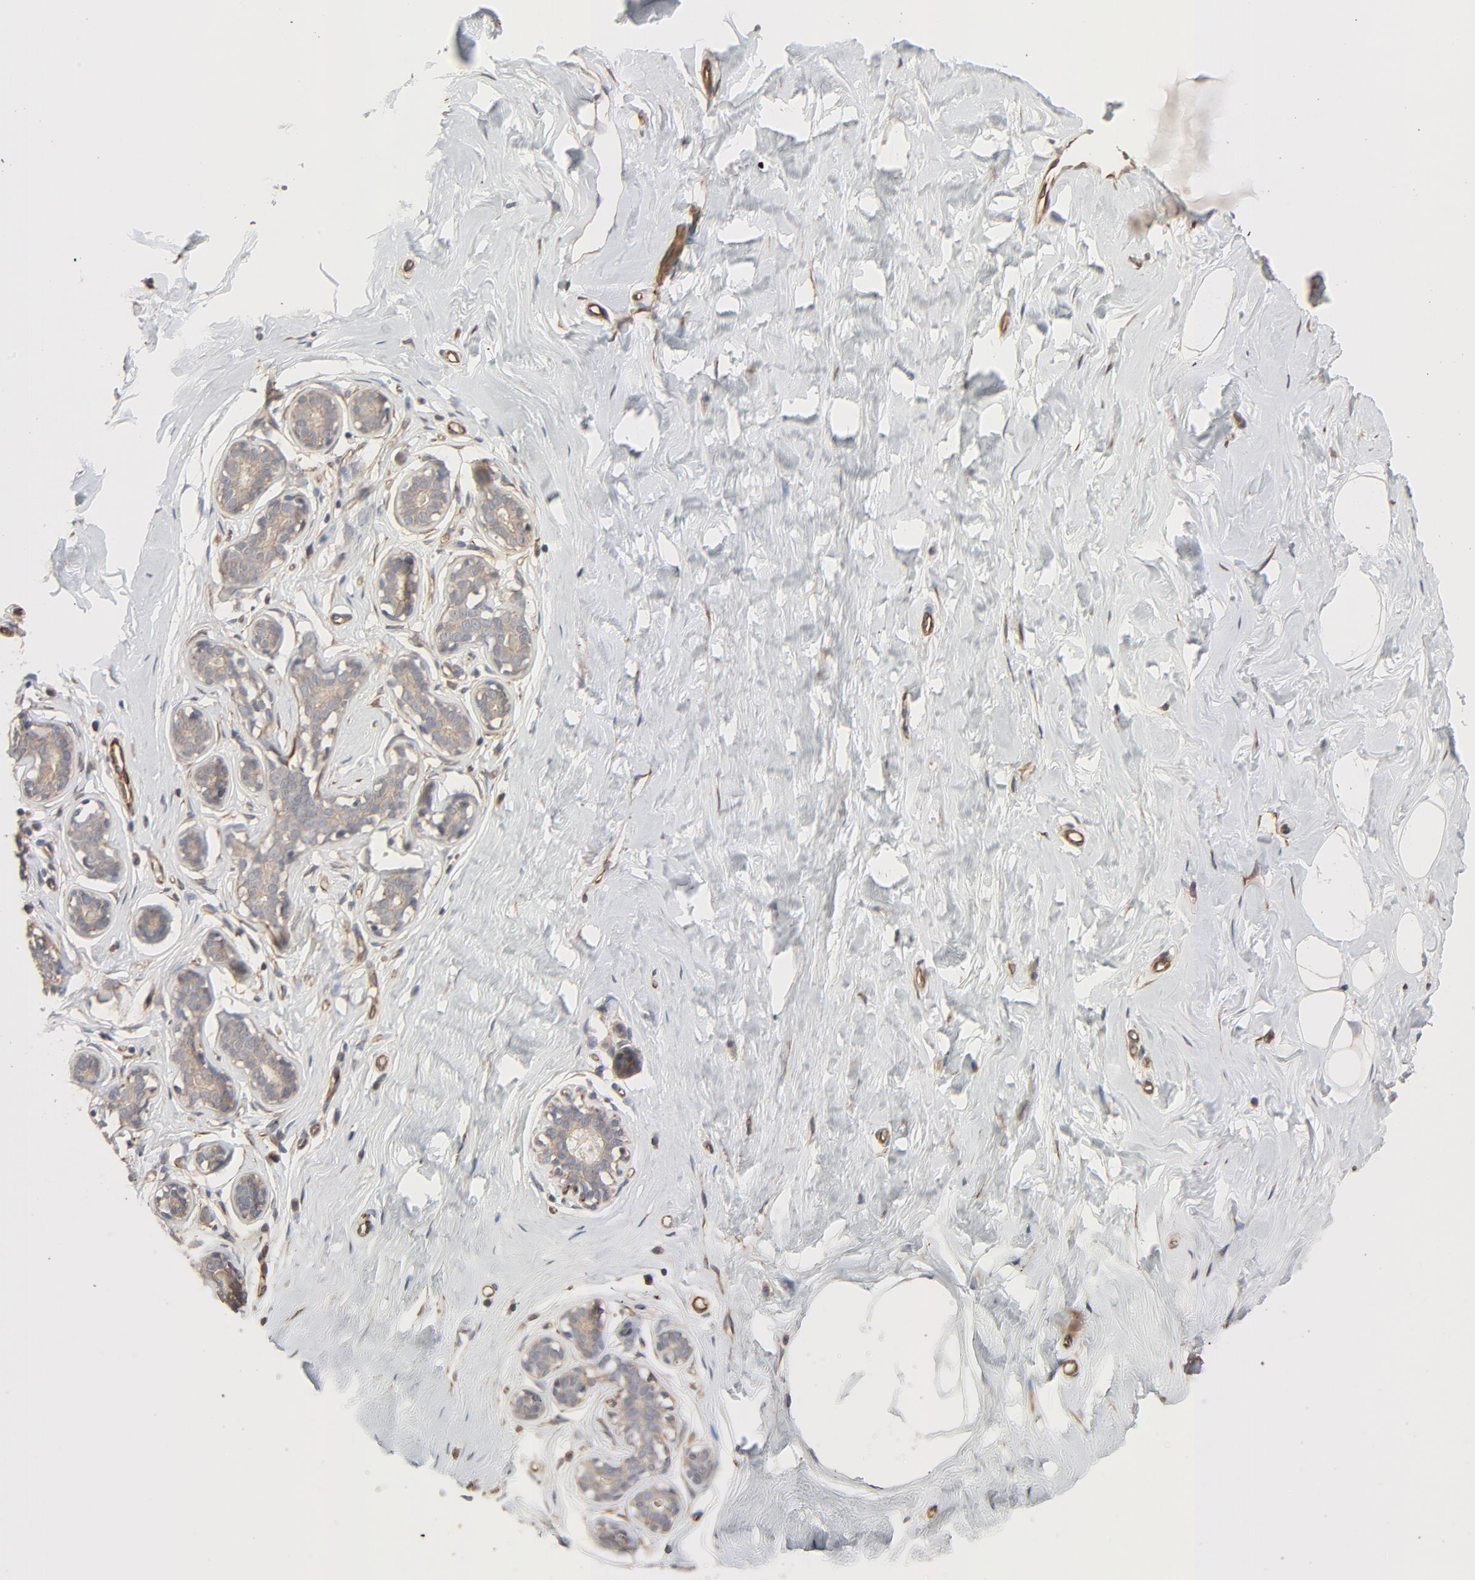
{"staining": {"intensity": "weak", "quantity": ">75%", "location": "cytoplasmic/membranous"}, "tissue": "breast", "cell_type": "Adipocytes", "image_type": "normal", "snomed": [{"axis": "morphology", "description": "Normal tissue, NOS"}, {"axis": "topography", "description": "Breast"}], "caption": "Weak cytoplasmic/membranous expression is appreciated in about >75% of adipocytes in benign breast.", "gene": "TRIOBP", "patient": {"sex": "female", "age": 23}}